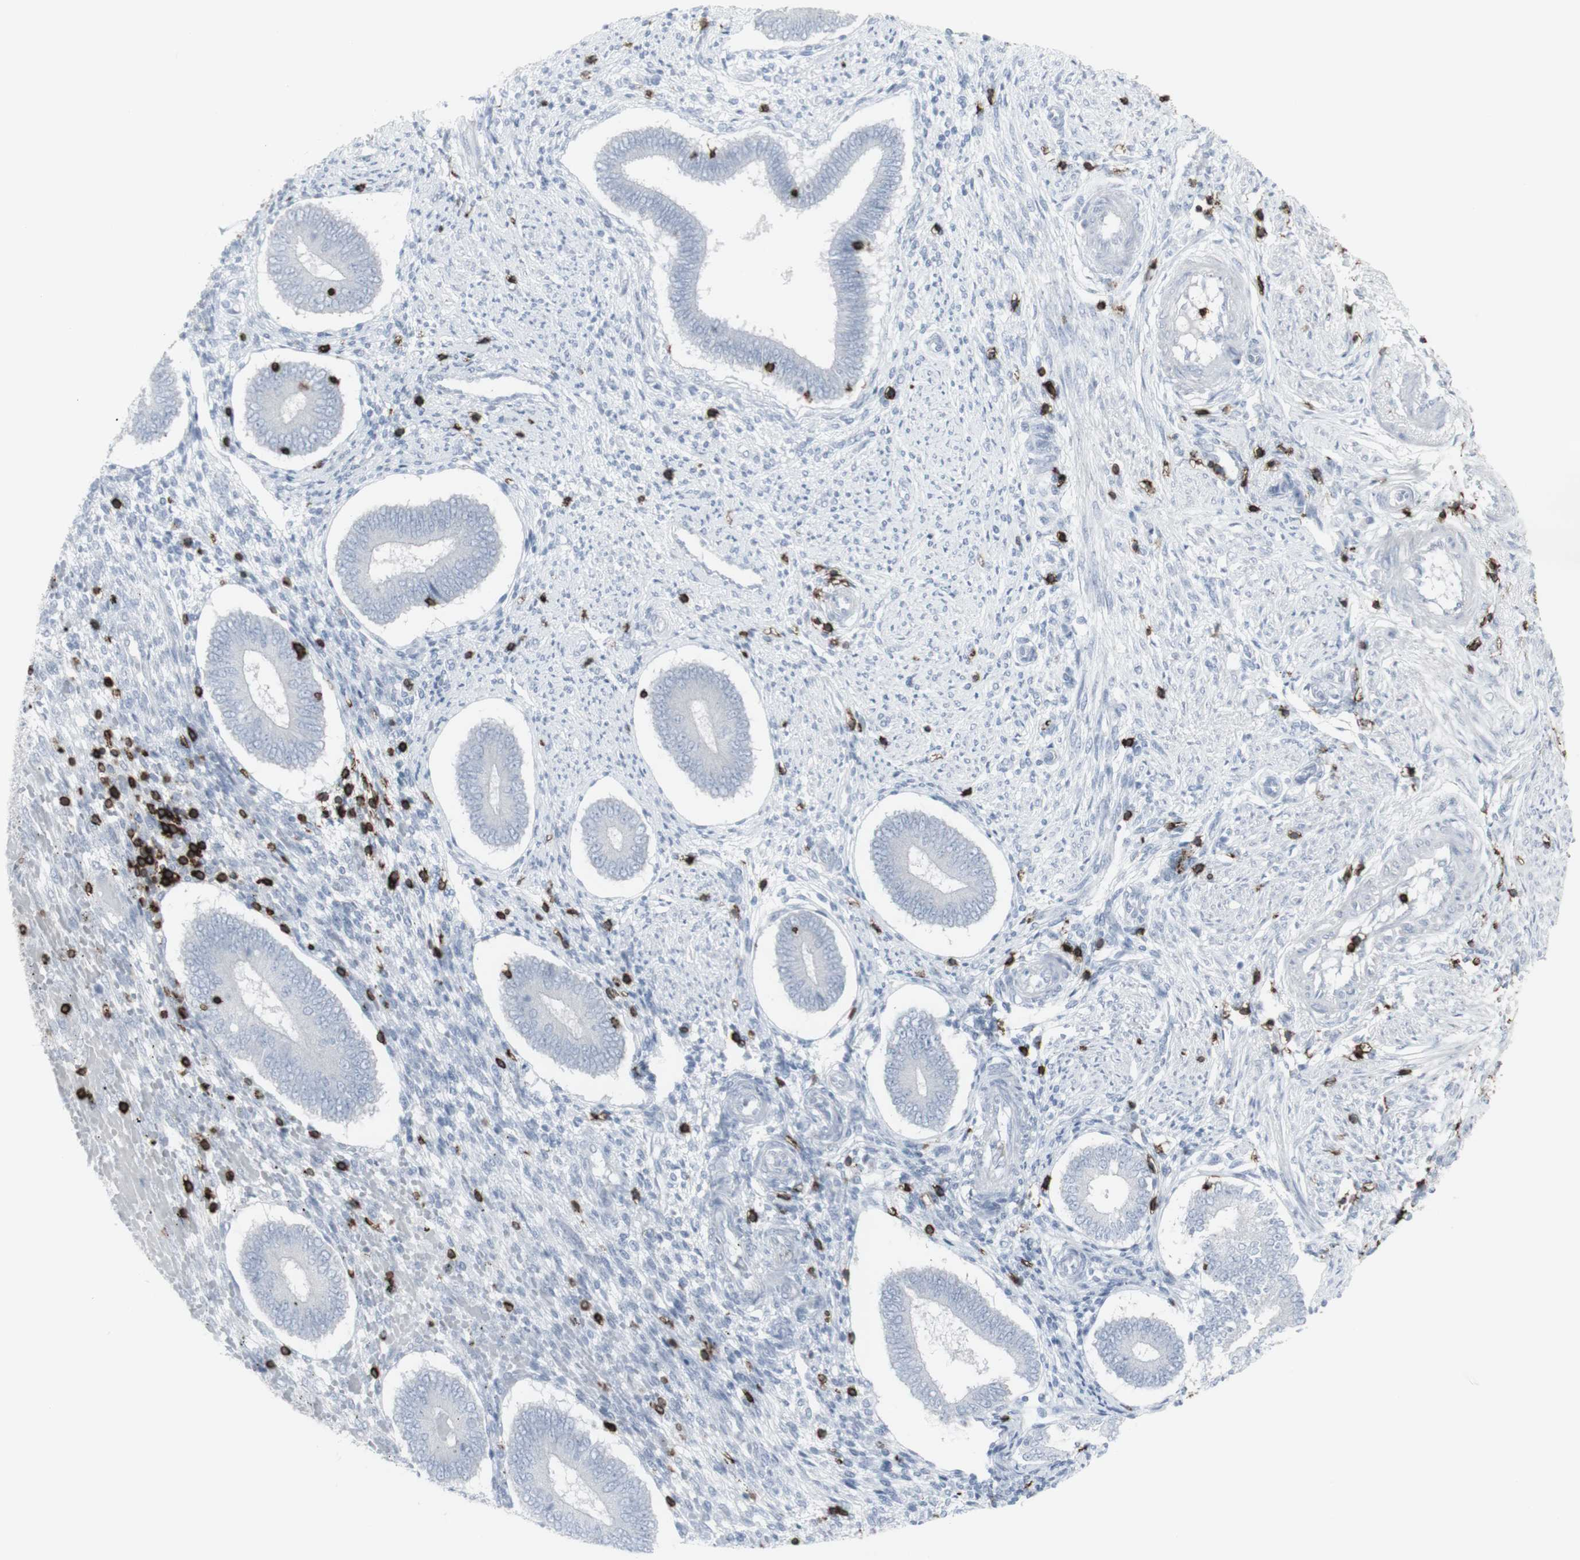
{"staining": {"intensity": "negative", "quantity": "none", "location": "none"}, "tissue": "endometrium", "cell_type": "Cells in endometrial stroma", "image_type": "normal", "snomed": [{"axis": "morphology", "description": "Normal tissue, NOS"}, {"axis": "topography", "description": "Endometrium"}], "caption": "DAB immunohistochemical staining of normal human endometrium exhibits no significant positivity in cells in endometrial stroma. The staining was performed using DAB (3,3'-diaminobenzidine) to visualize the protein expression in brown, while the nuclei were stained in blue with hematoxylin (Magnification: 20x).", "gene": "CD247", "patient": {"sex": "female", "age": 42}}